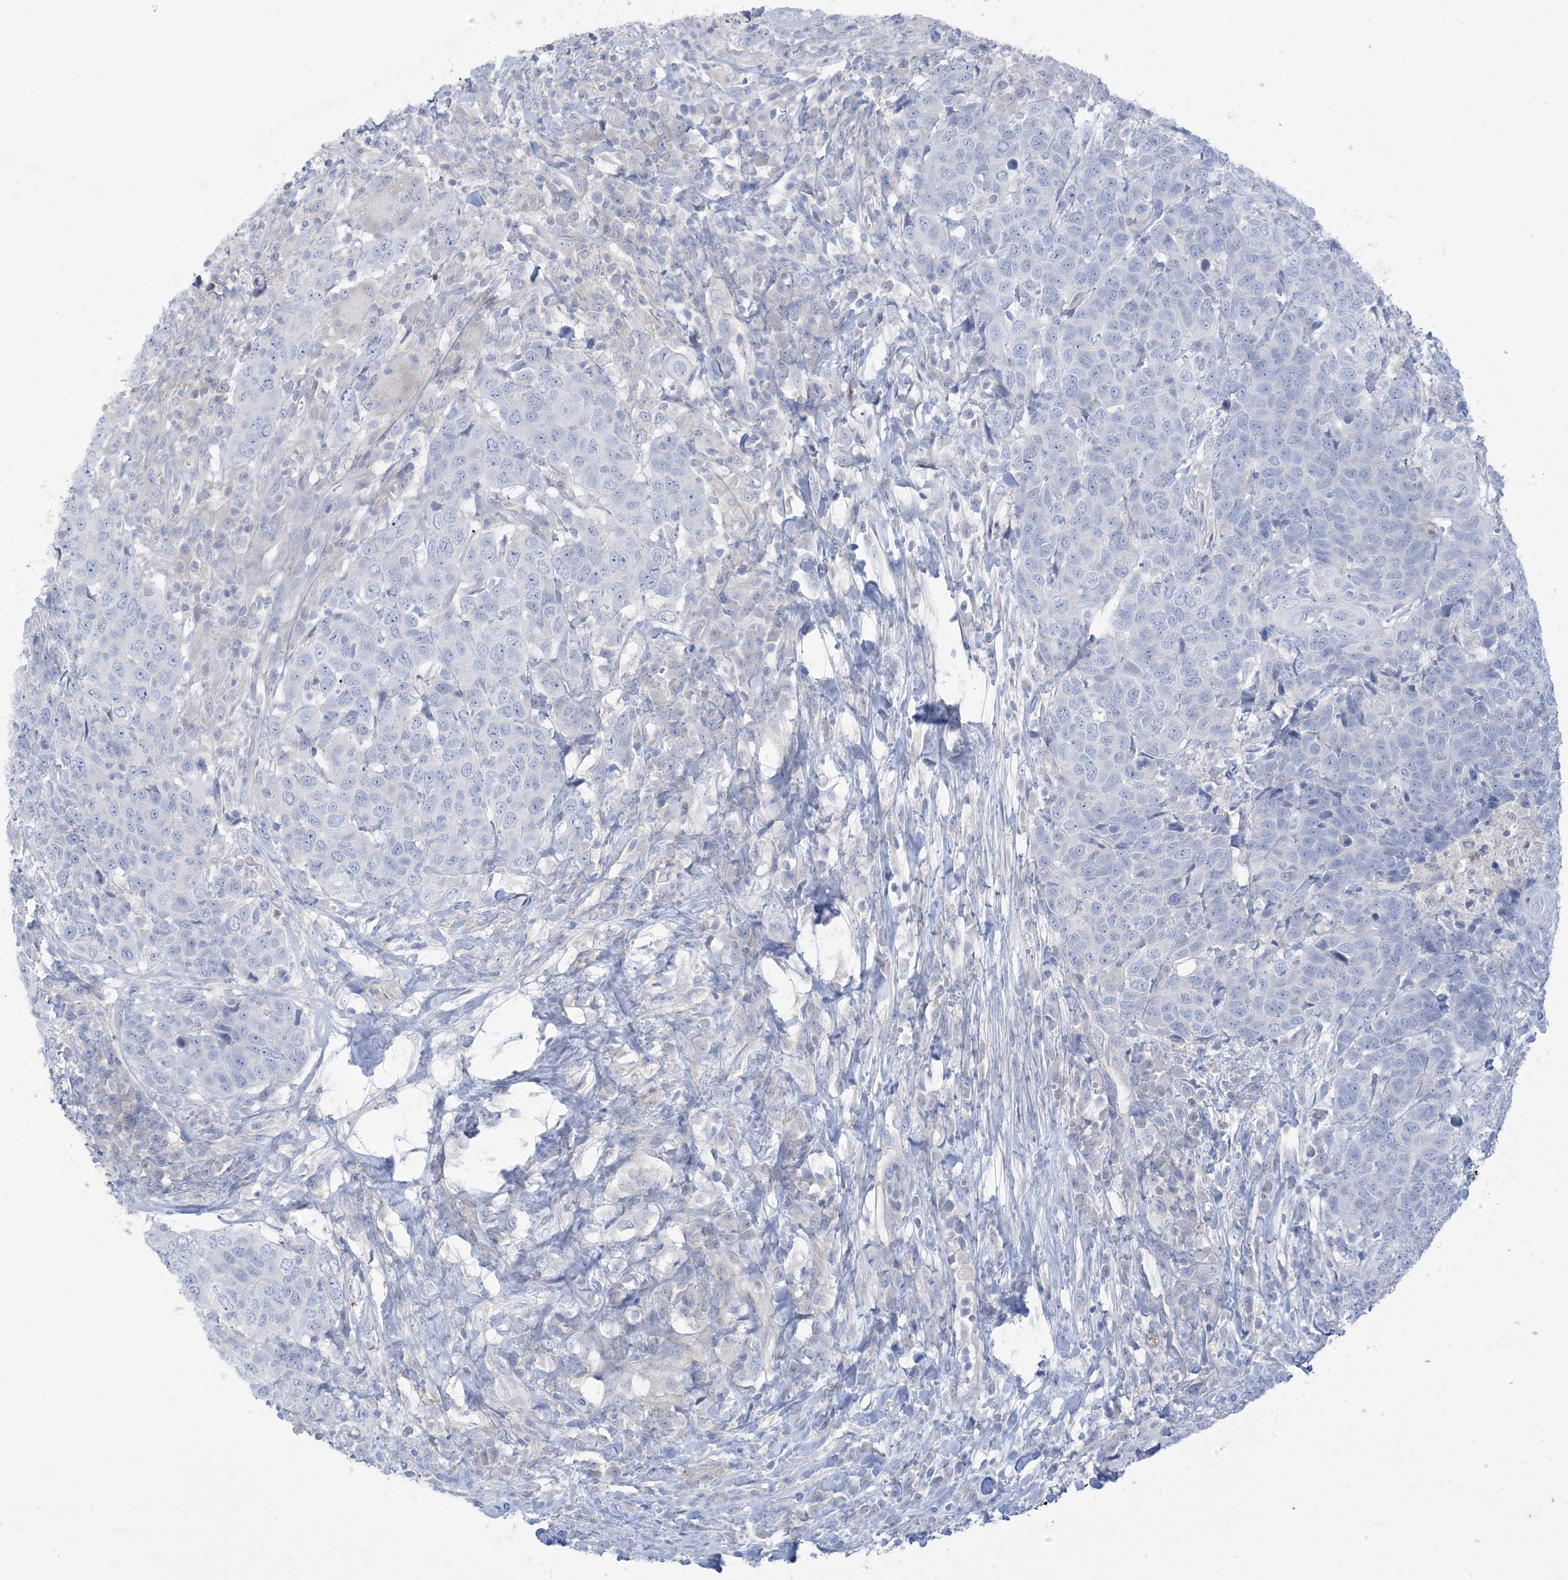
{"staining": {"intensity": "negative", "quantity": "none", "location": "none"}, "tissue": "head and neck cancer", "cell_type": "Tumor cells", "image_type": "cancer", "snomed": [{"axis": "morphology", "description": "Squamous cell carcinoma, NOS"}, {"axis": "topography", "description": "Head-Neck"}], "caption": "Protein analysis of head and neck cancer reveals no significant staining in tumor cells.", "gene": "MTHFD2L", "patient": {"sex": "male", "age": 66}}